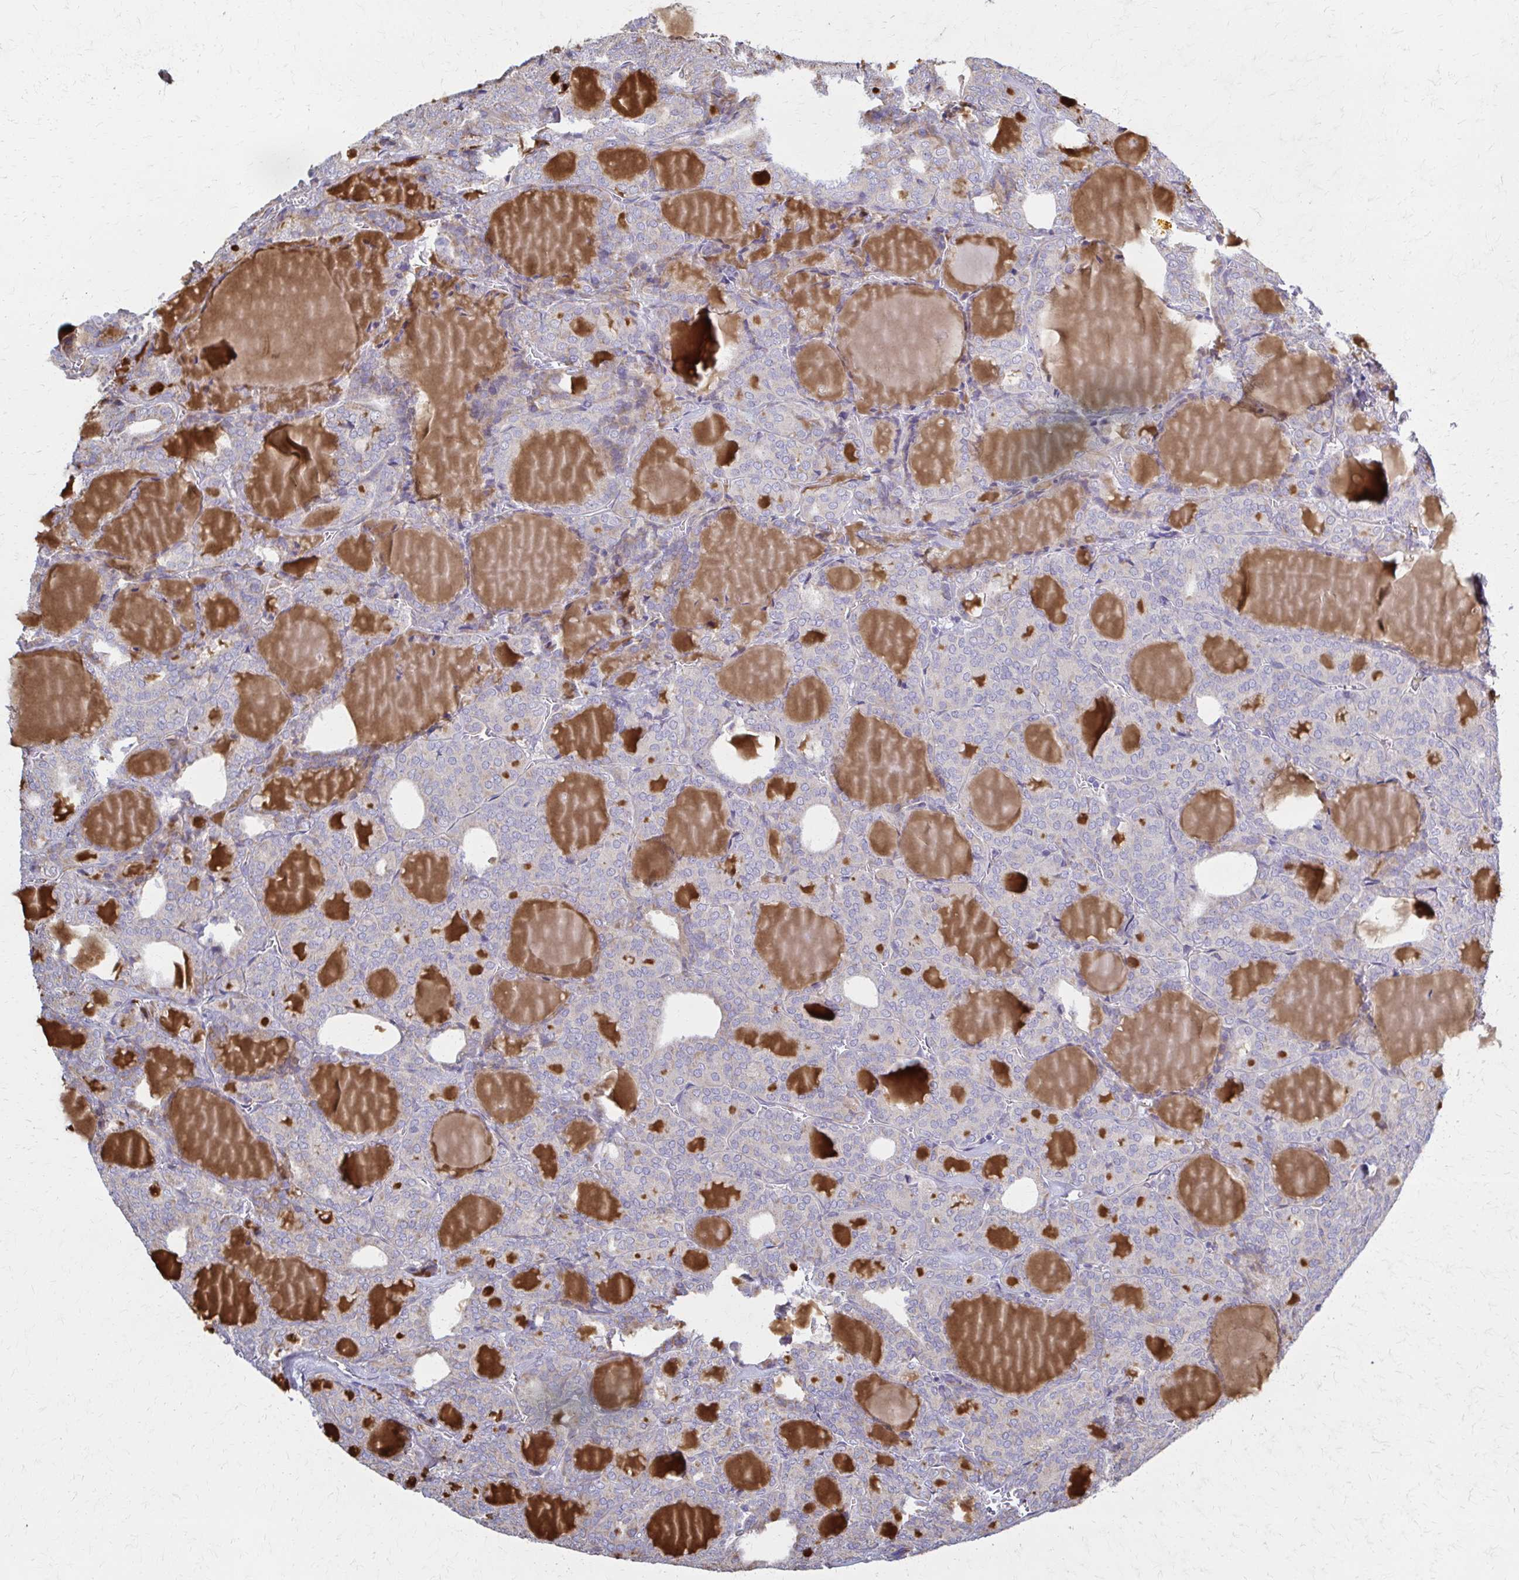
{"staining": {"intensity": "negative", "quantity": "none", "location": "none"}, "tissue": "thyroid cancer", "cell_type": "Tumor cells", "image_type": "cancer", "snomed": [{"axis": "morphology", "description": "Follicular adenoma carcinoma, NOS"}, {"axis": "topography", "description": "Thyroid gland"}], "caption": "IHC of follicular adenoma carcinoma (thyroid) exhibits no positivity in tumor cells.", "gene": "TIMMDC1", "patient": {"sex": "male", "age": 74}}